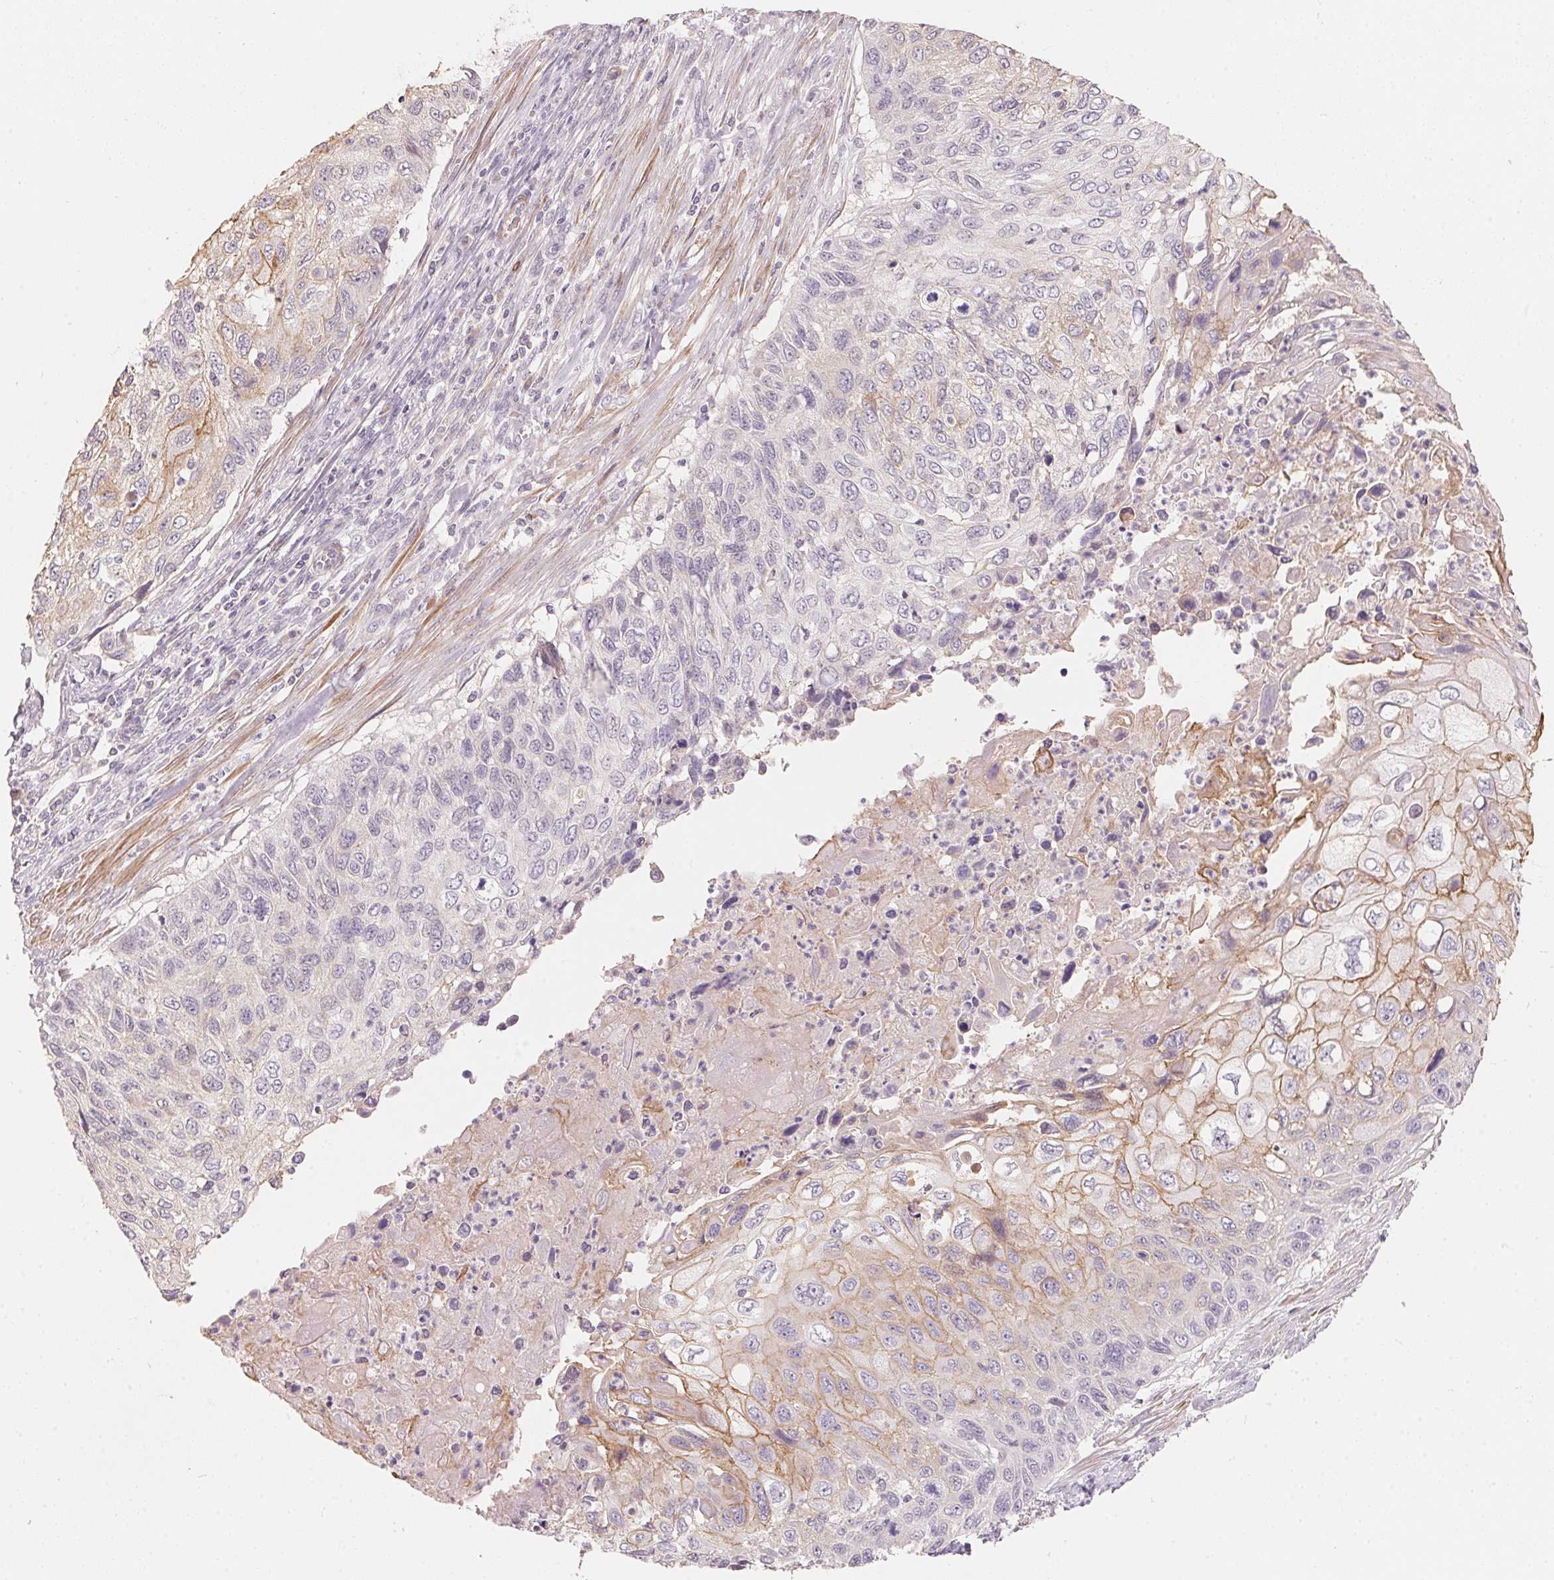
{"staining": {"intensity": "moderate", "quantity": "<25%", "location": "cytoplasmic/membranous"}, "tissue": "cervical cancer", "cell_type": "Tumor cells", "image_type": "cancer", "snomed": [{"axis": "morphology", "description": "Squamous cell carcinoma, NOS"}, {"axis": "topography", "description": "Cervix"}], "caption": "IHC image of neoplastic tissue: human cervical squamous cell carcinoma stained using immunohistochemistry (IHC) exhibits low levels of moderate protein expression localized specifically in the cytoplasmic/membranous of tumor cells, appearing as a cytoplasmic/membranous brown color.", "gene": "TP53AIP1", "patient": {"sex": "female", "age": 70}}